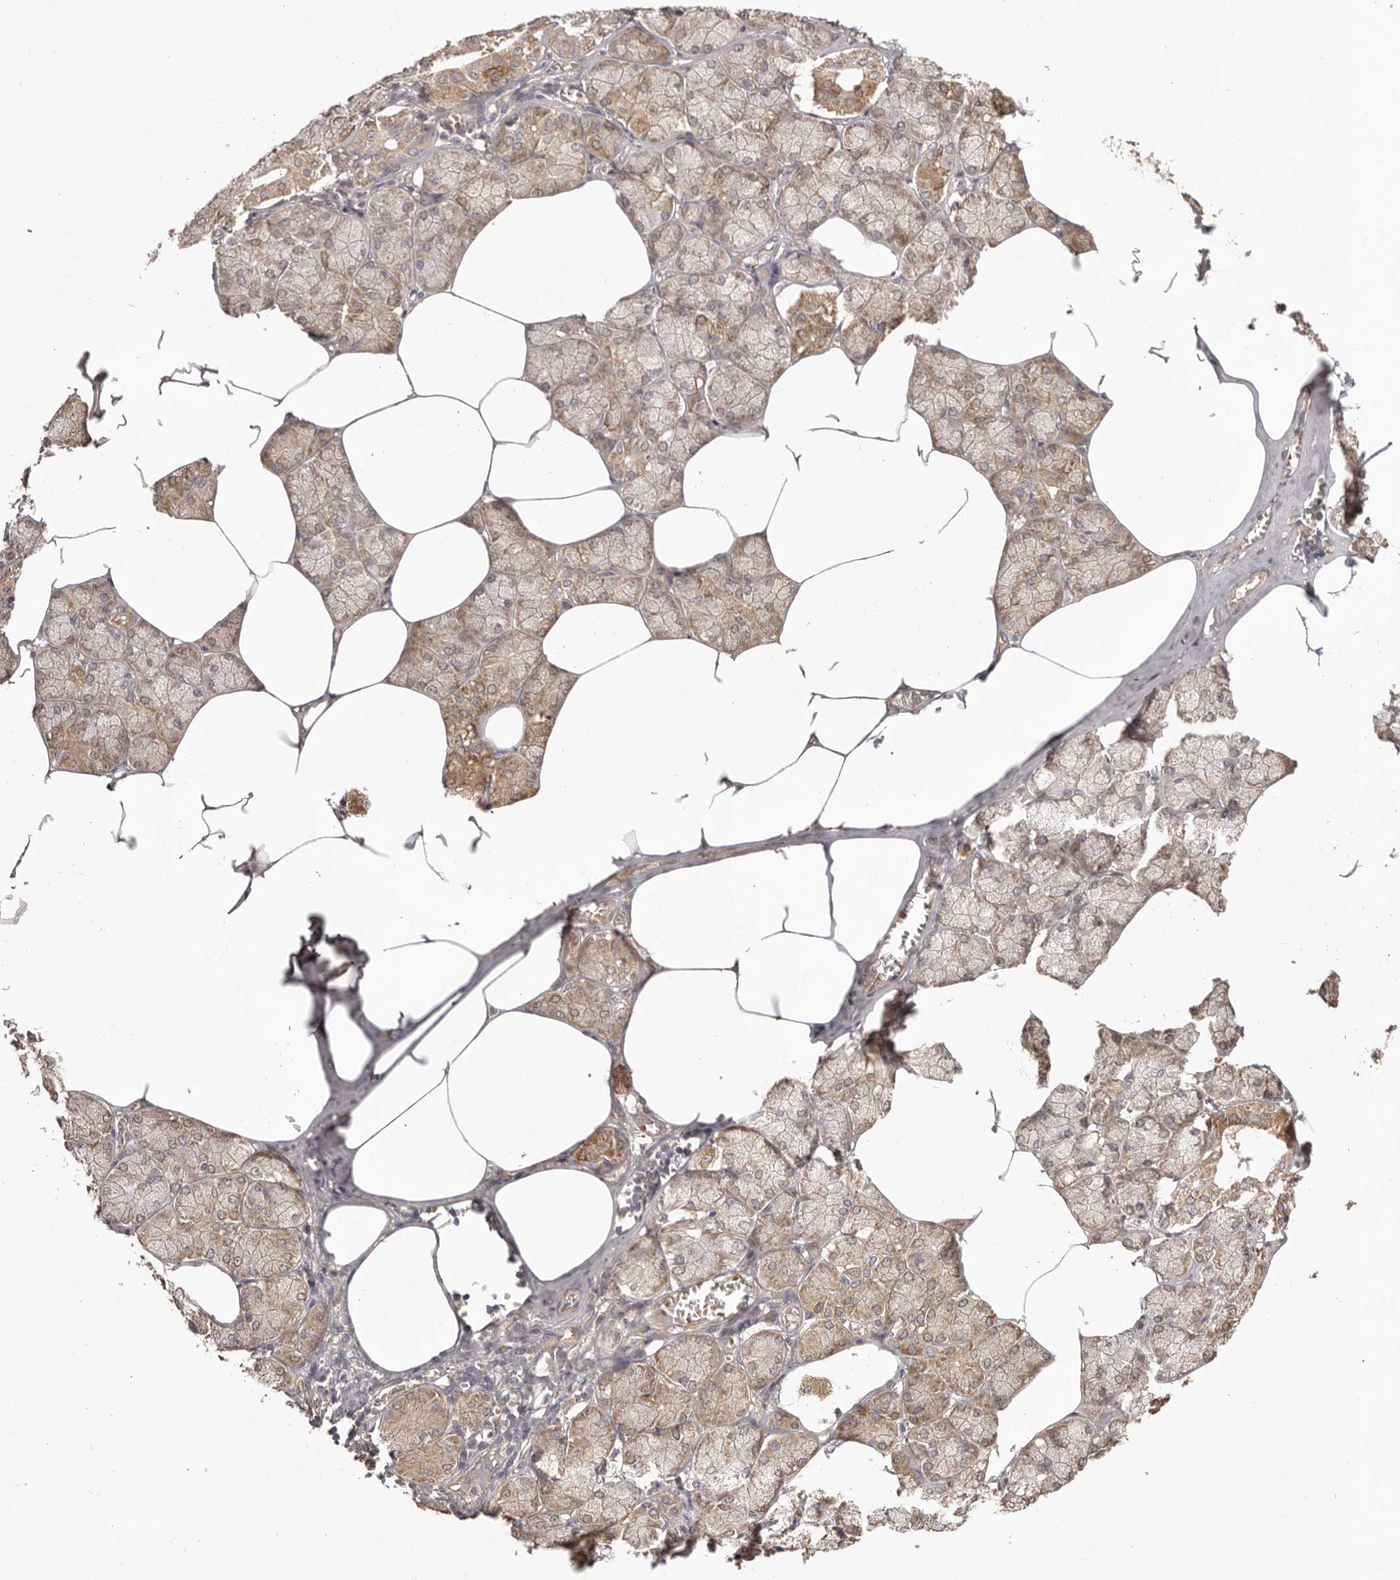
{"staining": {"intensity": "moderate", "quantity": ">75%", "location": "cytoplasmic/membranous"}, "tissue": "salivary gland", "cell_type": "Glandular cells", "image_type": "normal", "snomed": [{"axis": "morphology", "description": "Normal tissue, NOS"}, {"axis": "topography", "description": "Salivary gland"}], "caption": "Salivary gland stained with a brown dye exhibits moderate cytoplasmic/membranous positive expression in about >75% of glandular cells.", "gene": "UBR2", "patient": {"sex": "male", "age": 62}}